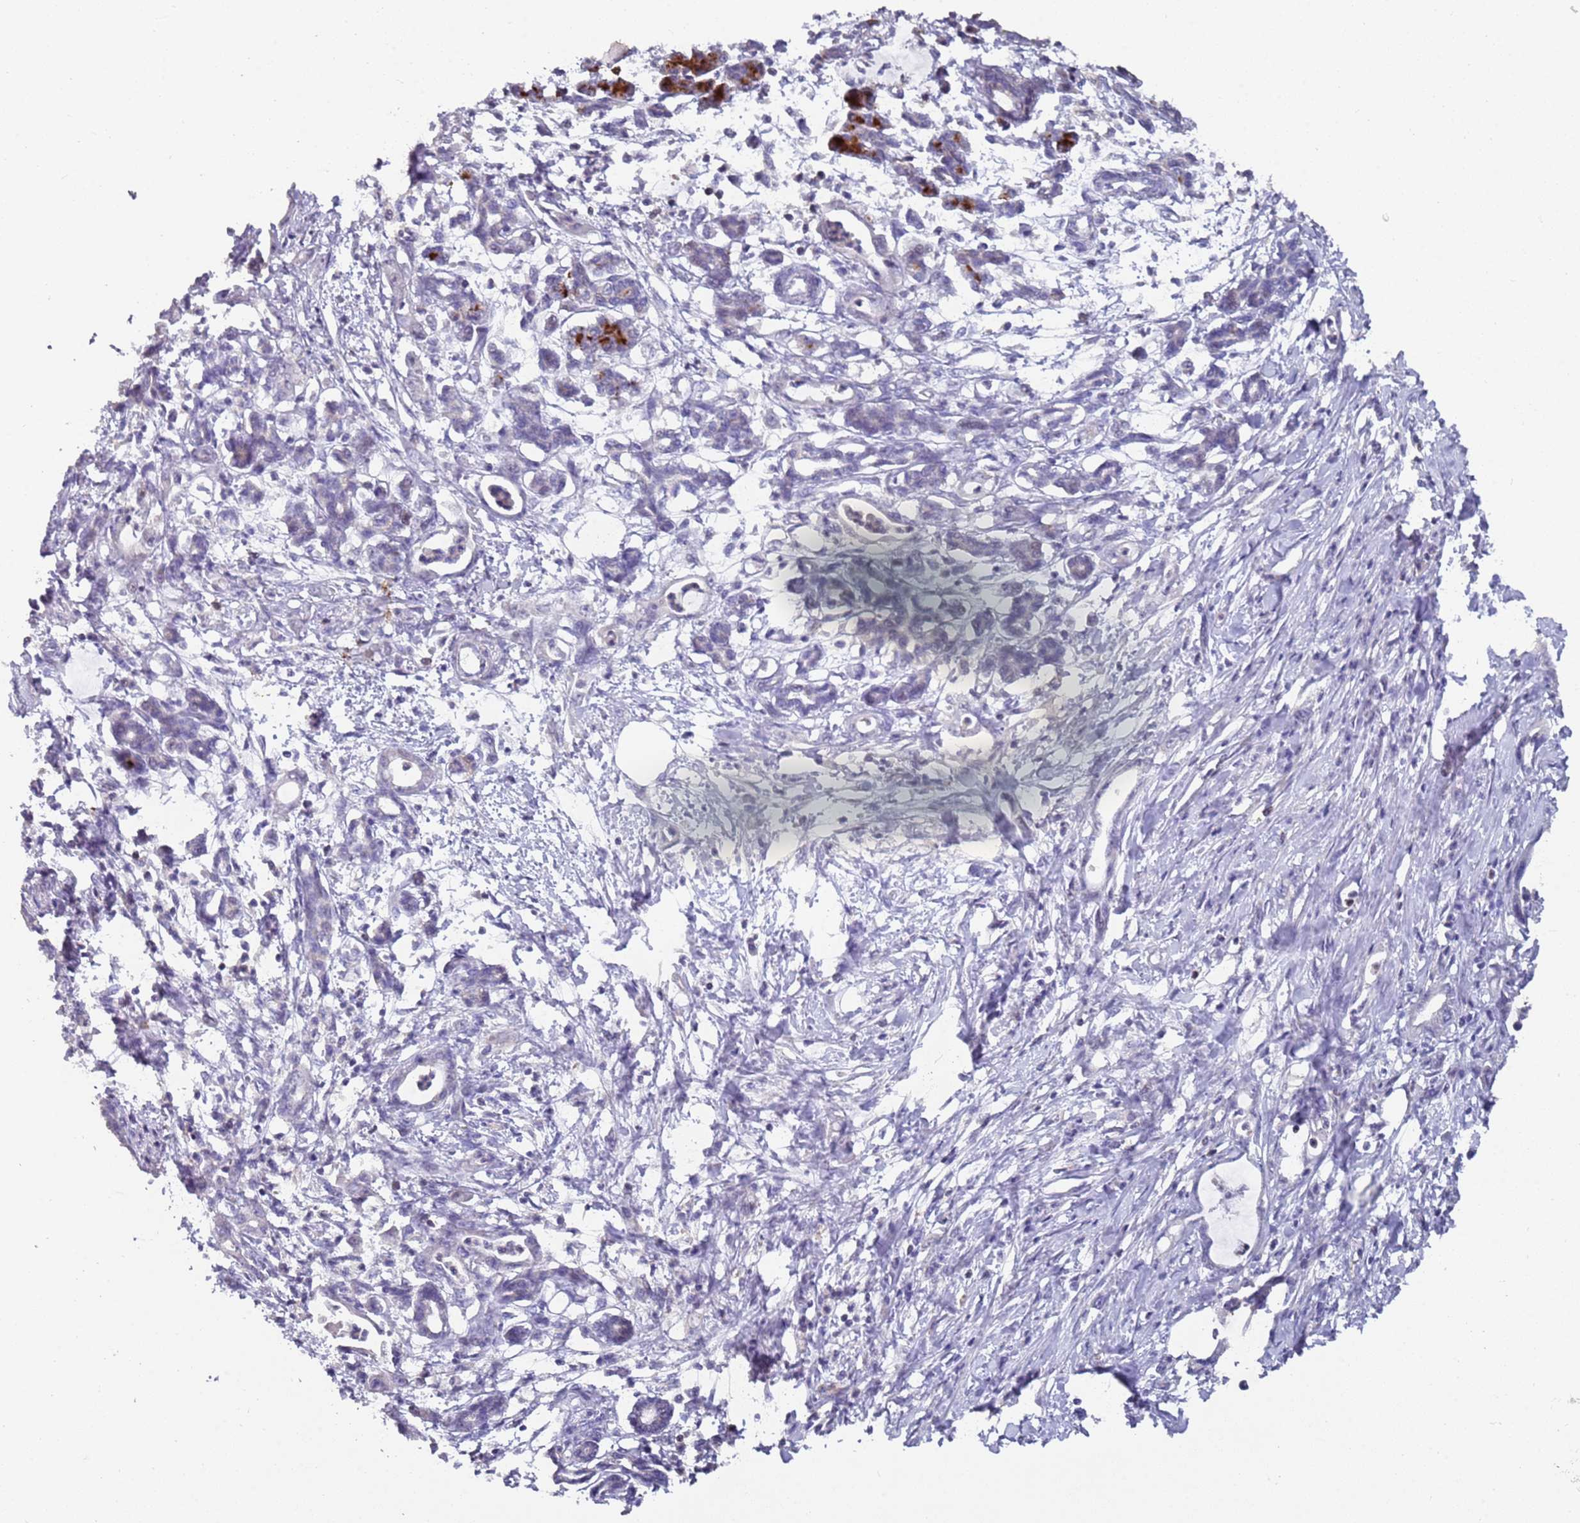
{"staining": {"intensity": "negative", "quantity": "none", "location": "none"}, "tissue": "pancreatic cancer", "cell_type": "Tumor cells", "image_type": "cancer", "snomed": [{"axis": "morphology", "description": "Adenocarcinoma, NOS"}, {"axis": "topography", "description": "Pancreas"}], "caption": "Micrograph shows no significant protein expression in tumor cells of adenocarcinoma (pancreatic).", "gene": "LACC1", "patient": {"sex": "female", "age": 55}}